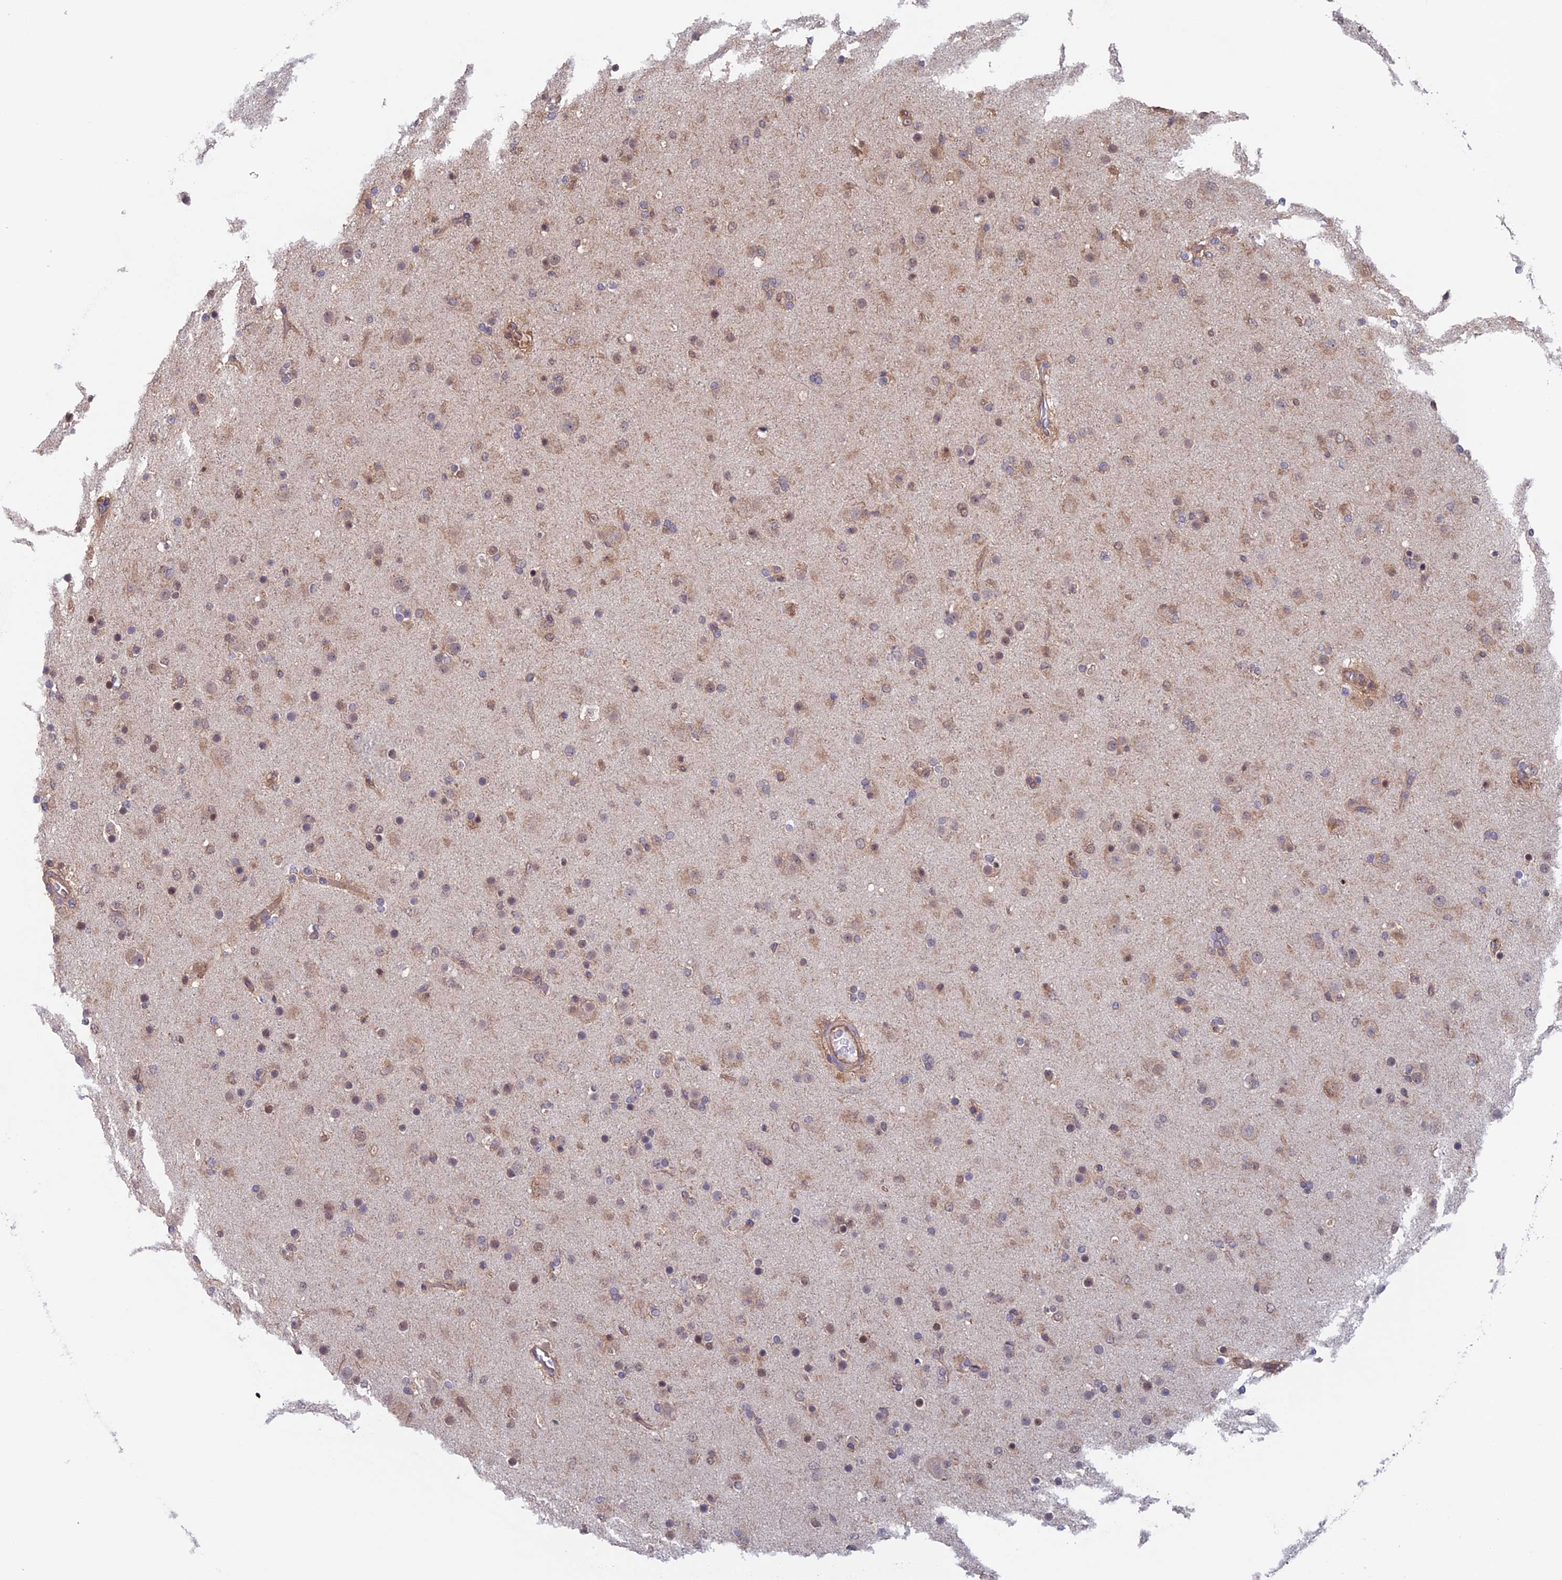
{"staining": {"intensity": "weak", "quantity": "<25%", "location": "cytoplasmic/membranous"}, "tissue": "glioma", "cell_type": "Tumor cells", "image_type": "cancer", "snomed": [{"axis": "morphology", "description": "Glioma, malignant, Low grade"}, {"axis": "topography", "description": "Brain"}], "caption": "The histopathology image reveals no significant positivity in tumor cells of glioma.", "gene": "NUDT16L1", "patient": {"sex": "male", "age": 65}}